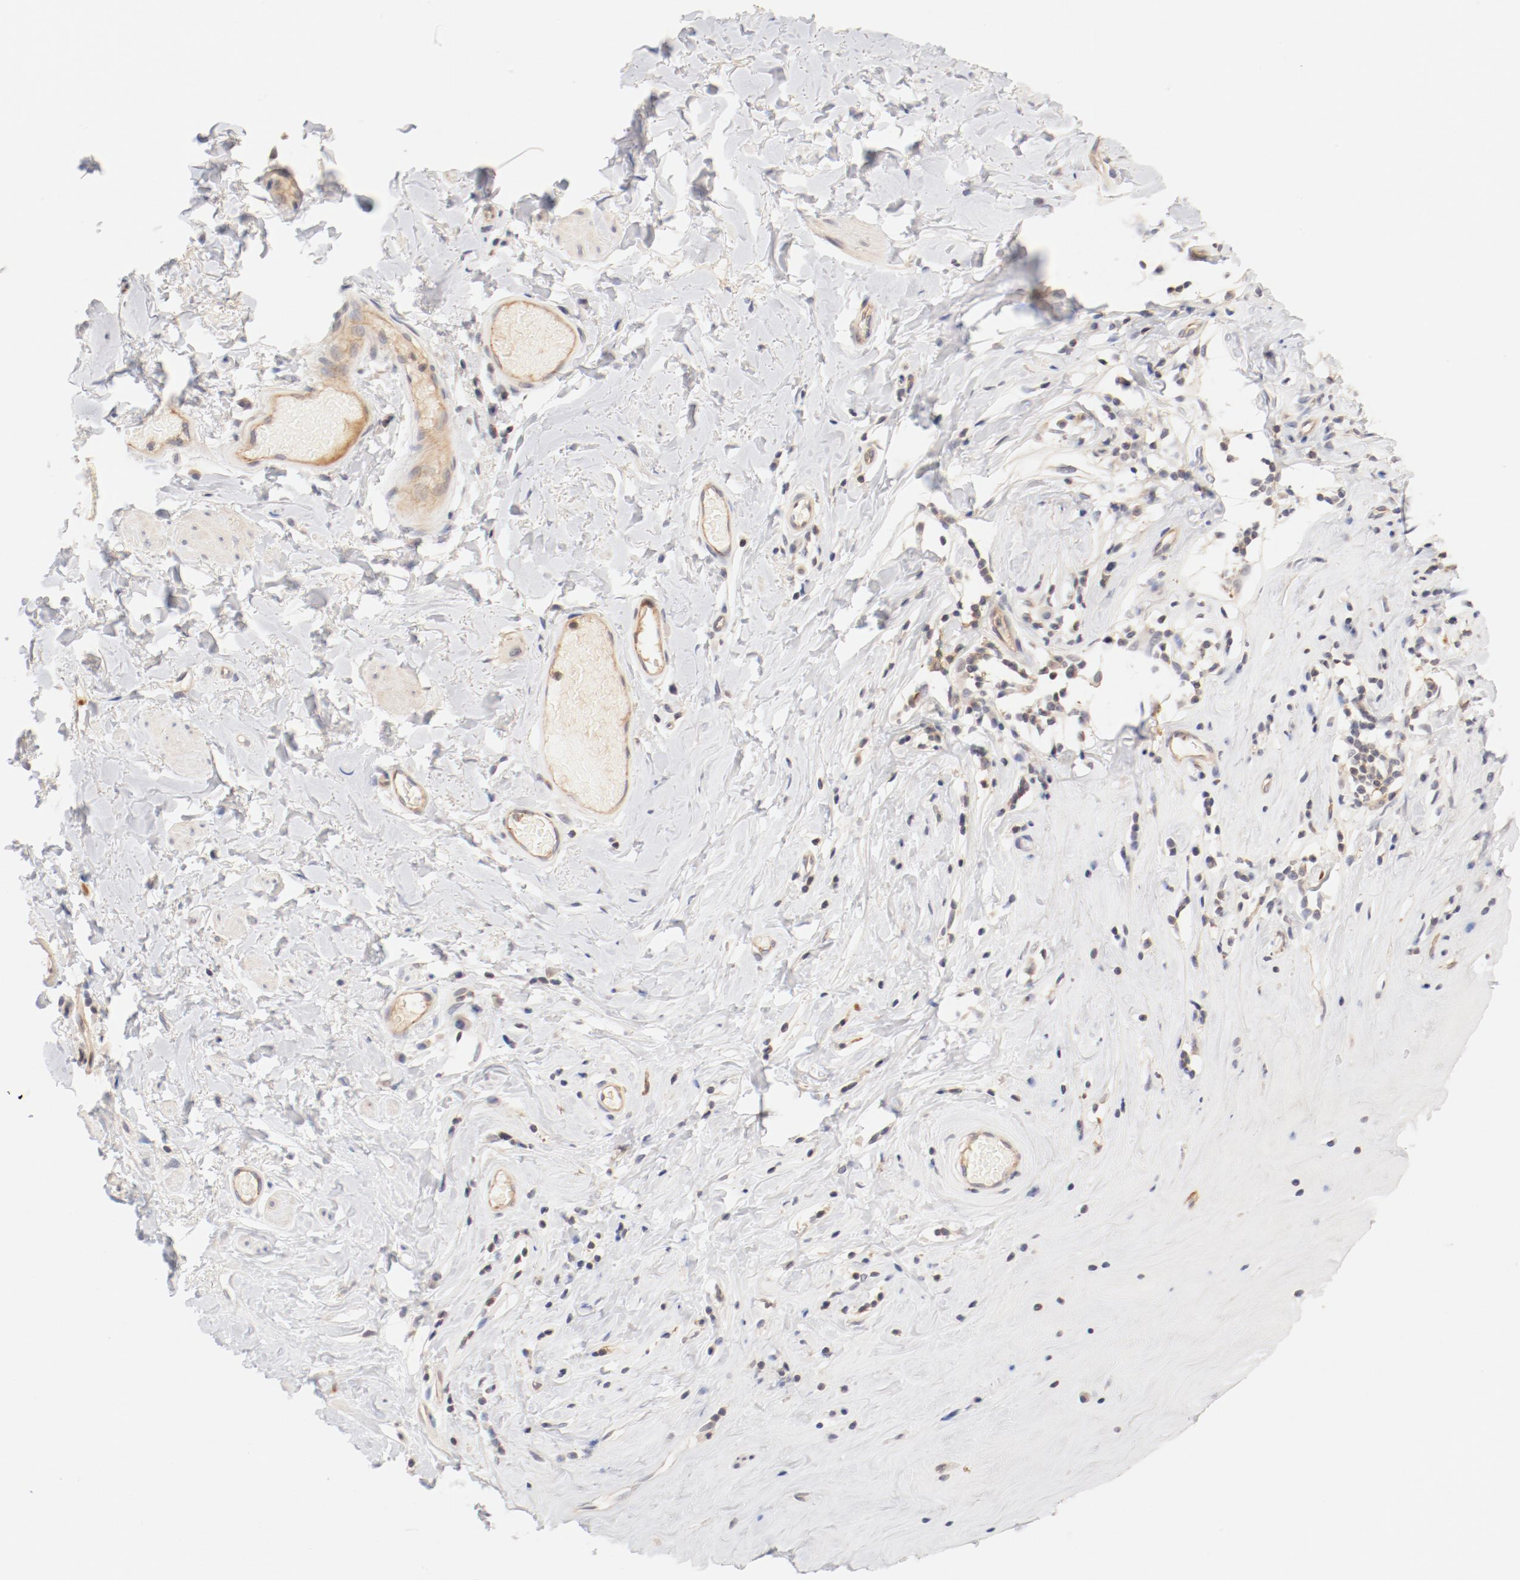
{"staining": {"intensity": "weak", "quantity": "<25%", "location": "cytoplasmic/membranous"}, "tissue": "skin", "cell_type": "Epidermal cells", "image_type": "normal", "snomed": [{"axis": "morphology", "description": "Normal tissue, NOS"}, {"axis": "morphology", "description": "Inflammation, NOS"}, {"axis": "topography", "description": "Vulva"}], "caption": "Immunohistochemistry (IHC) photomicrograph of benign skin: skin stained with DAB (3,3'-diaminobenzidine) demonstrates no significant protein positivity in epidermal cells.", "gene": "ZNF267", "patient": {"sex": "female", "age": 84}}